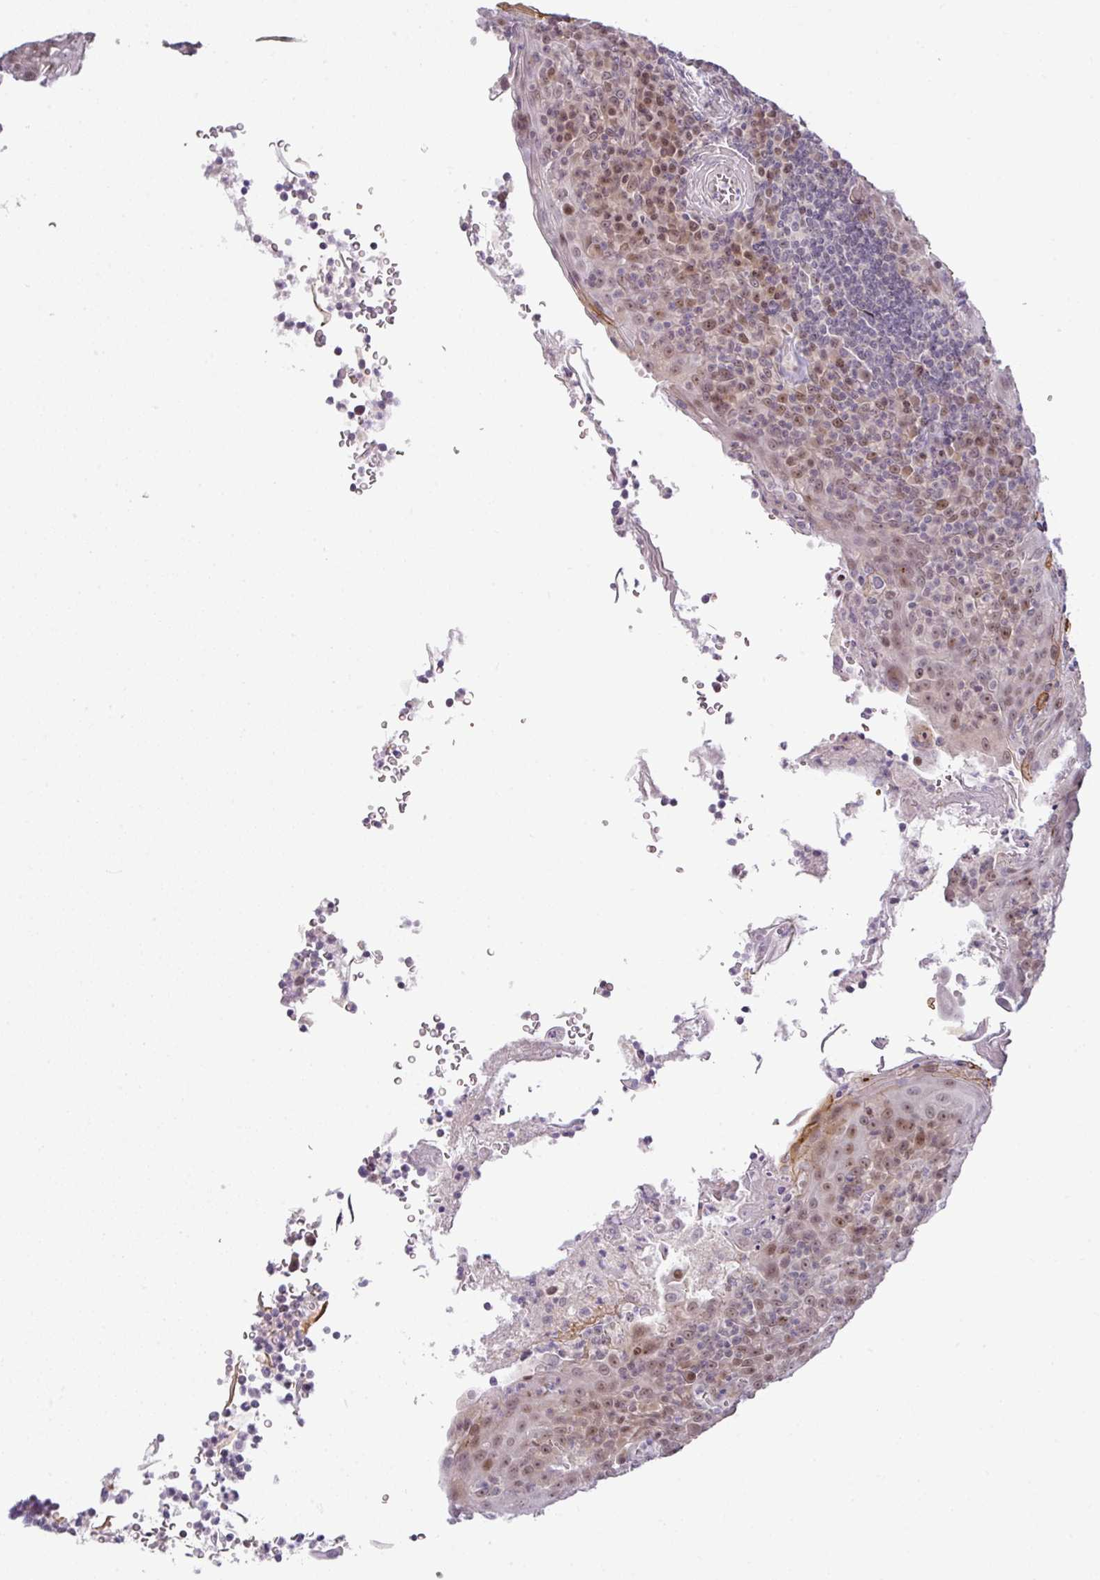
{"staining": {"intensity": "moderate", "quantity": "25%-75%", "location": "nuclear"}, "tissue": "tonsil", "cell_type": "Germinal center cells", "image_type": "normal", "snomed": [{"axis": "morphology", "description": "Normal tissue, NOS"}, {"axis": "topography", "description": "Tonsil"}], "caption": "Protein expression by IHC demonstrates moderate nuclear staining in approximately 25%-75% of germinal center cells in unremarkable tonsil.", "gene": "PARP2", "patient": {"sex": "male", "age": 27}}